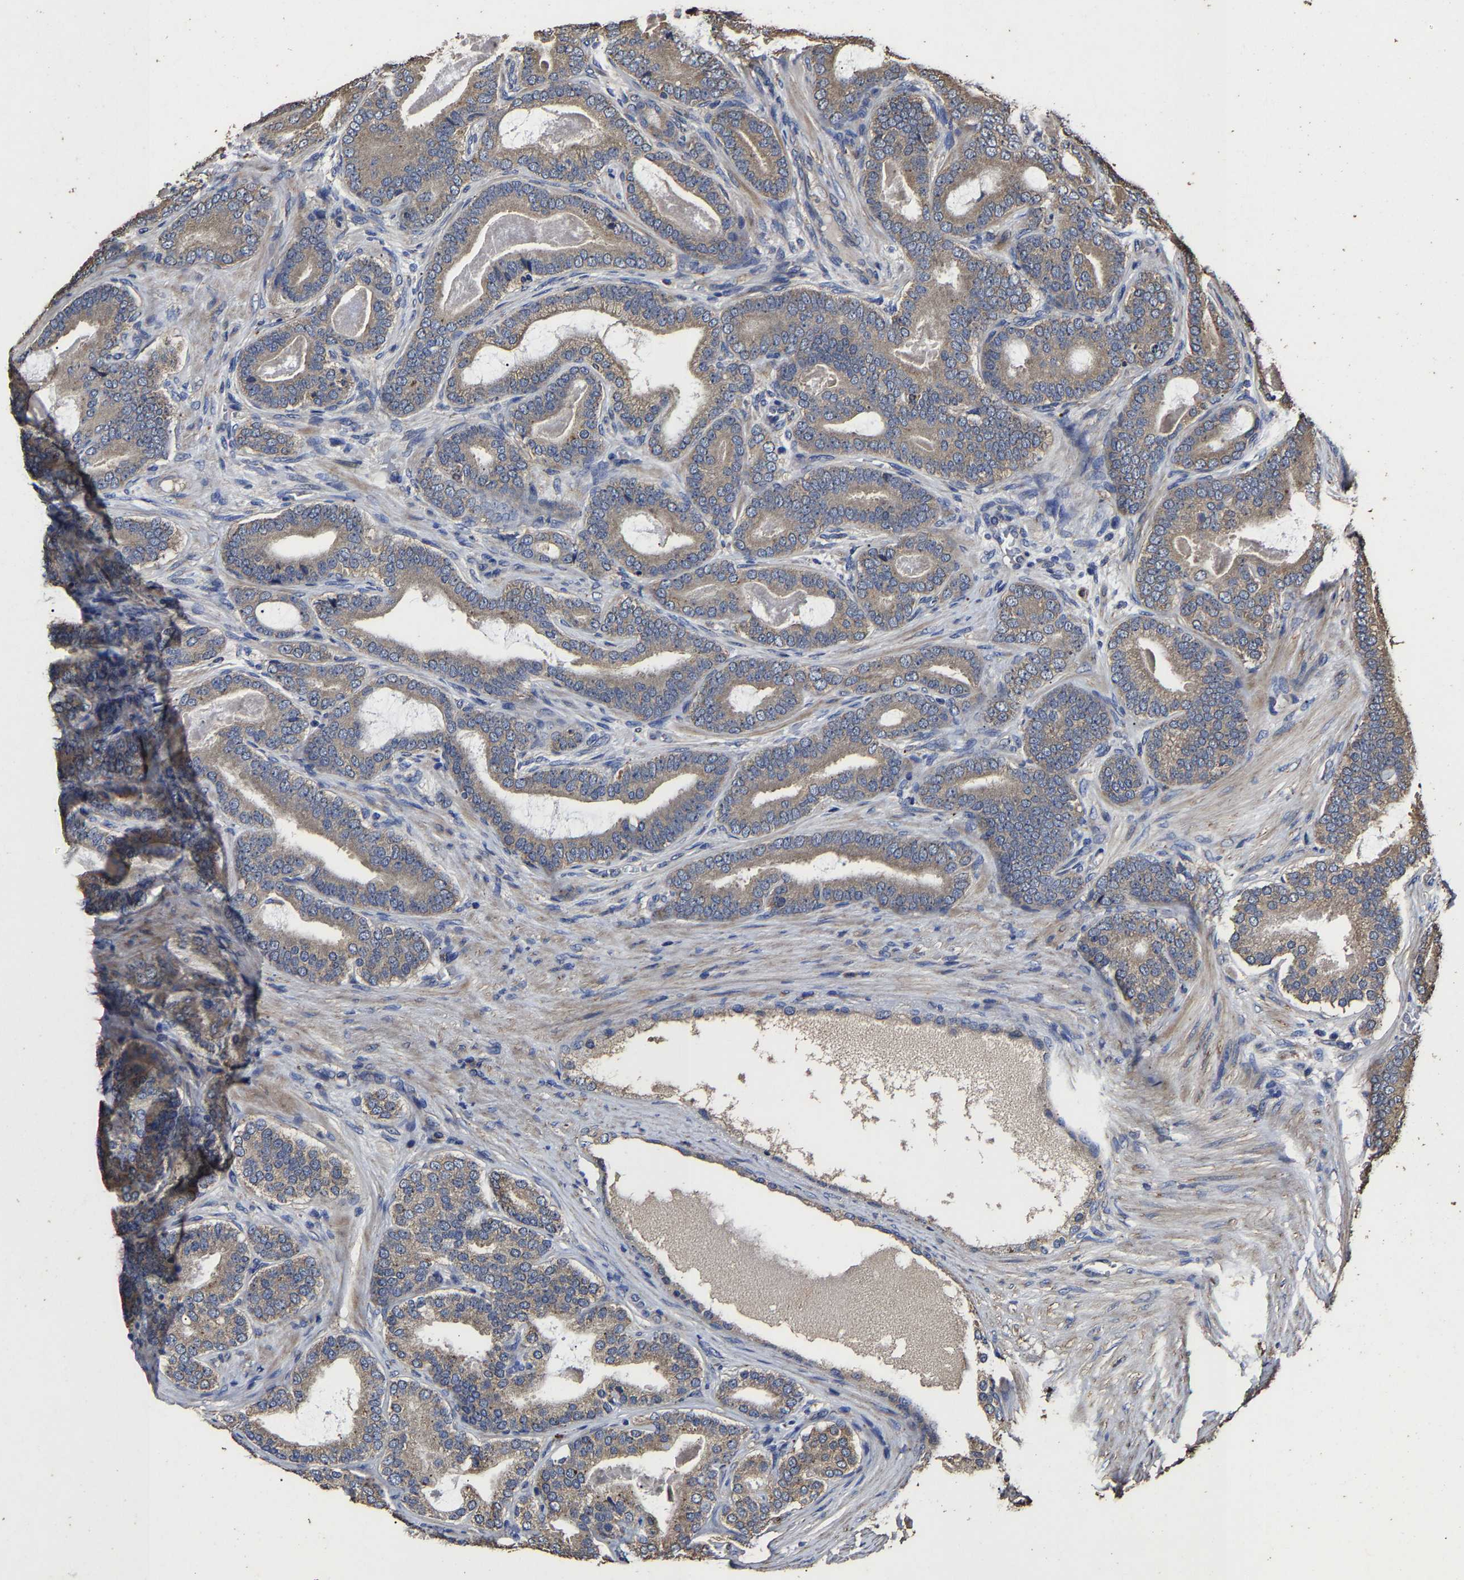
{"staining": {"intensity": "weak", "quantity": ">75%", "location": "cytoplasmic/membranous"}, "tissue": "prostate cancer", "cell_type": "Tumor cells", "image_type": "cancer", "snomed": [{"axis": "morphology", "description": "Adenocarcinoma, High grade"}, {"axis": "topography", "description": "Prostate"}], "caption": "Prostate cancer was stained to show a protein in brown. There is low levels of weak cytoplasmic/membranous expression in about >75% of tumor cells. The protein of interest is stained brown, and the nuclei are stained in blue (DAB IHC with brightfield microscopy, high magnification).", "gene": "PPM1K", "patient": {"sex": "male", "age": 60}}